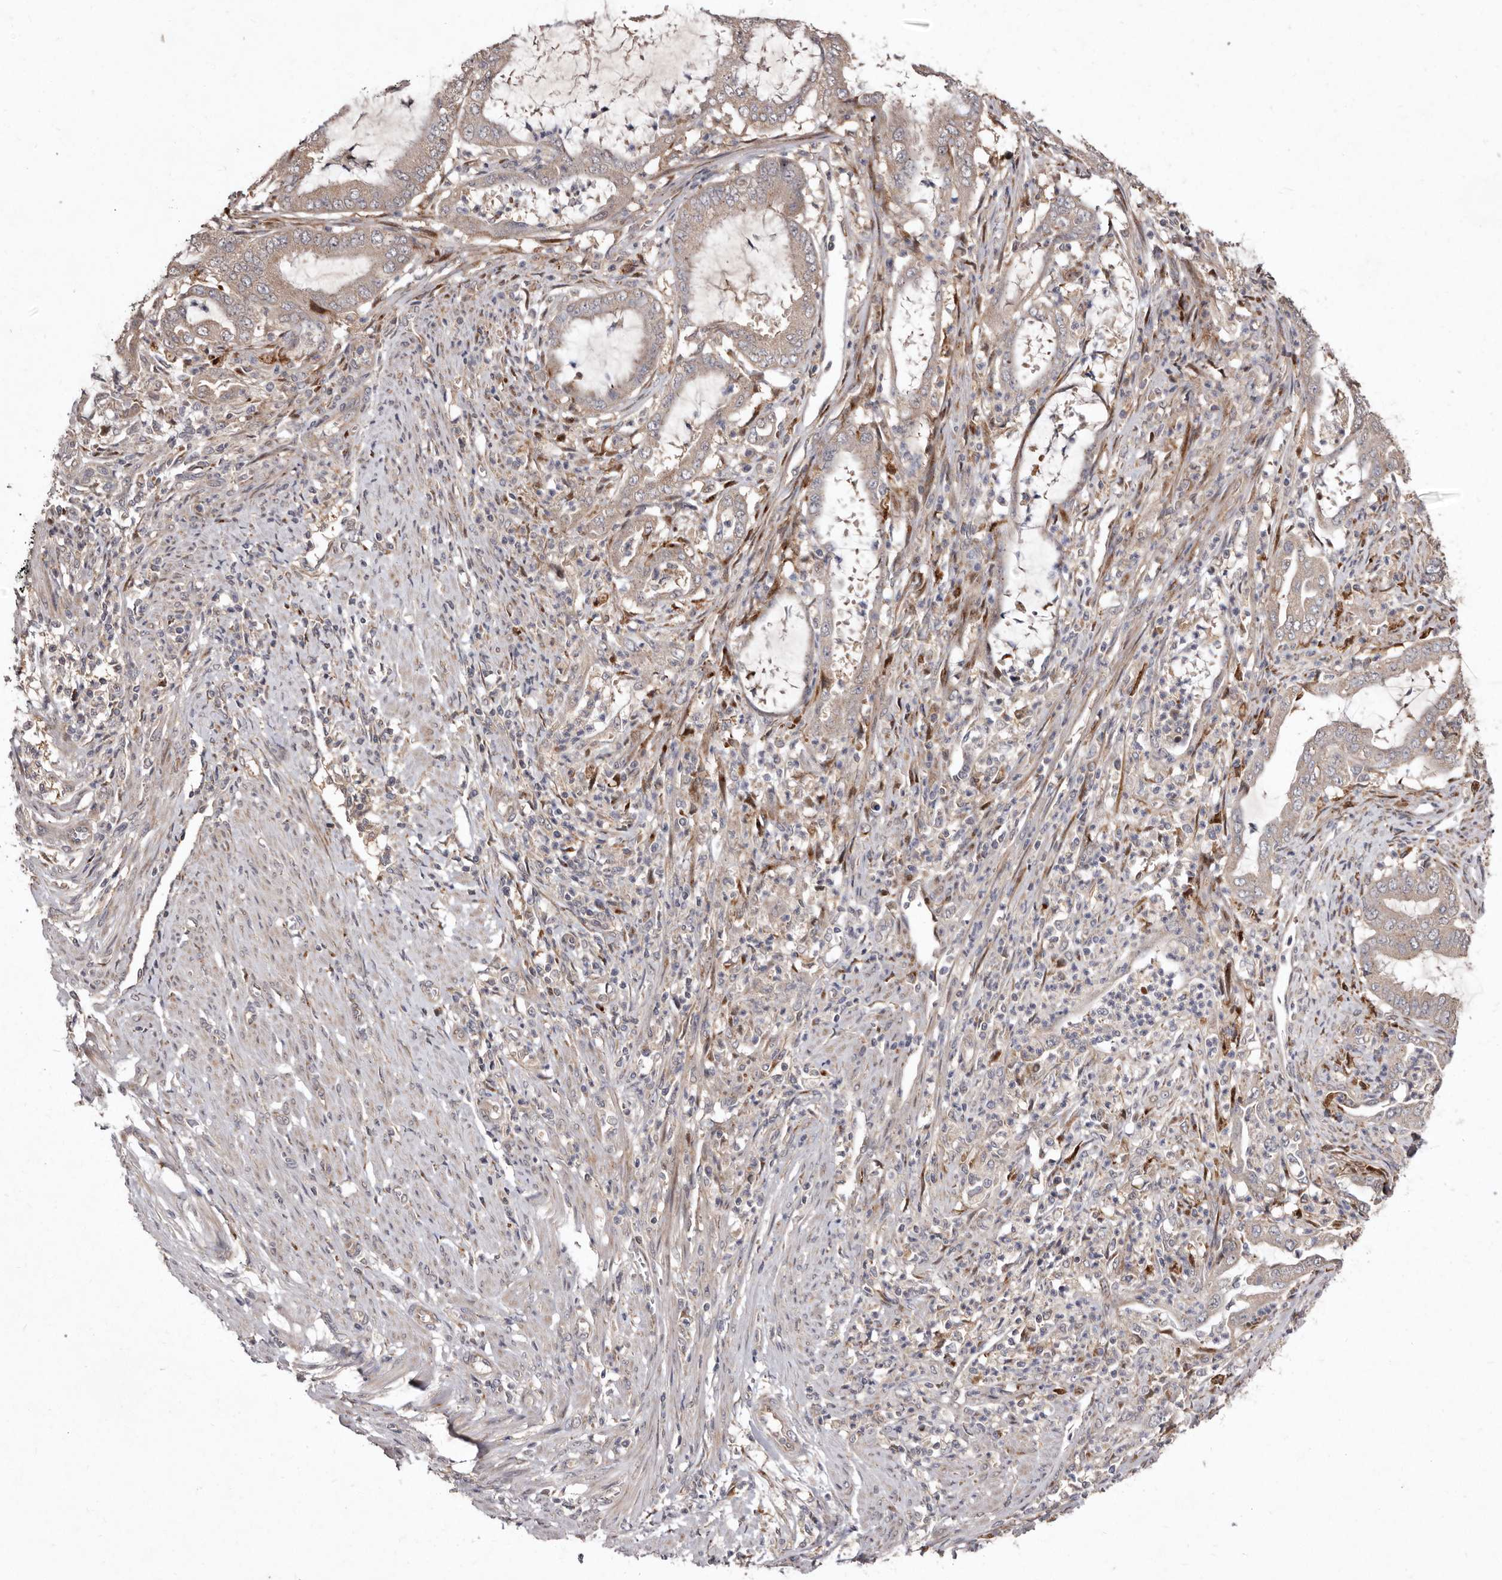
{"staining": {"intensity": "weak", "quantity": "25%-75%", "location": "cytoplasmic/membranous"}, "tissue": "endometrial cancer", "cell_type": "Tumor cells", "image_type": "cancer", "snomed": [{"axis": "morphology", "description": "Adenocarcinoma, NOS"}, {"axis": "topography", "description": "Endometrium"}], "caption": "The micrograph shows immunohistochemical staining of endometrial adenocarcinoma. There is weak cytoplasmic/membranous positivity is present in approximately 25%-75% of tumor cells.", "gene": "FLAD1", "patient": {"sex": "female", "age": 51}}